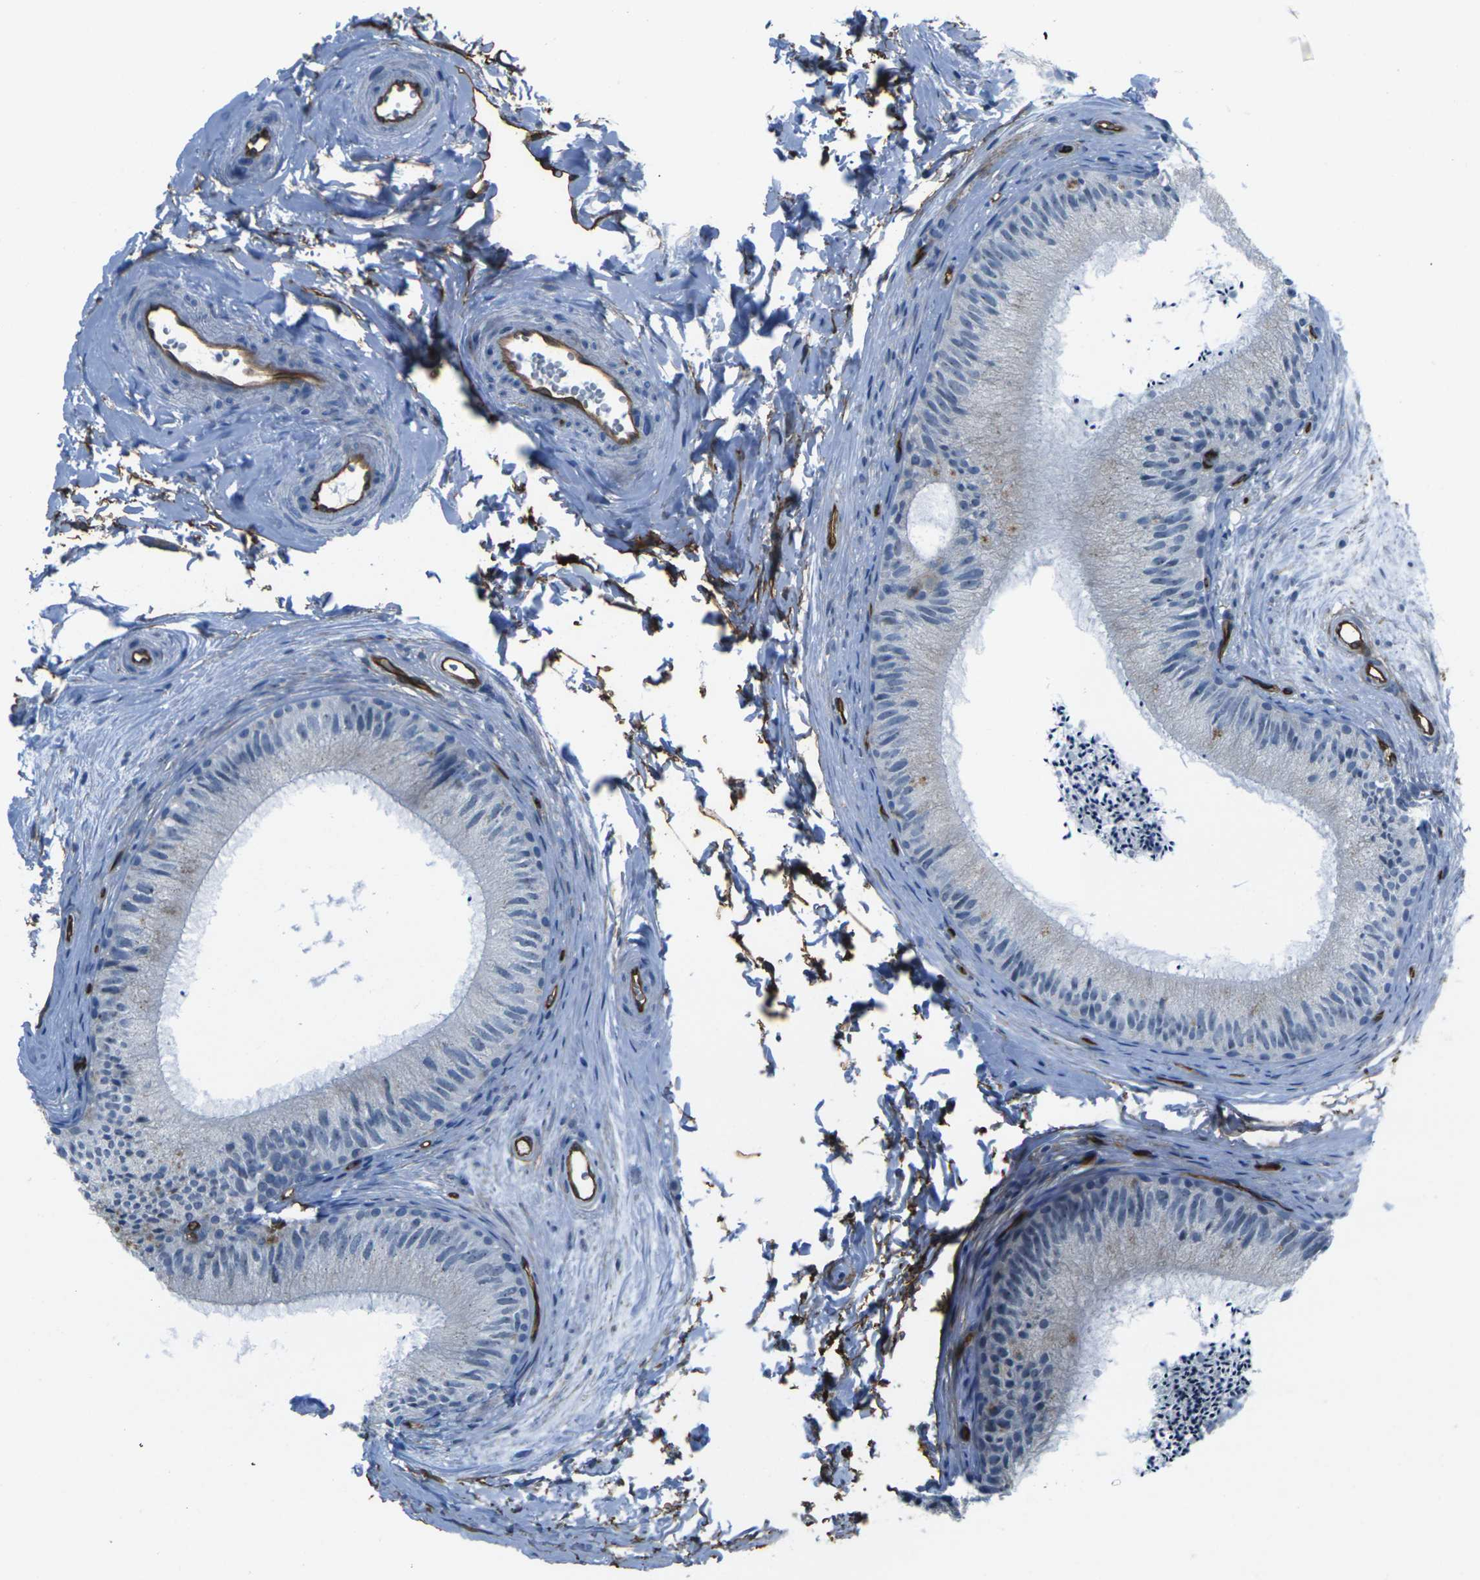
{"staining": {"intensity": "negative", "quantity": "none", "location": "none"}, "tissue": "epididymis", "cell_type": "Glandular cells", "image_type": "normal", "snomed": [{"axis": "morphology", "description": "Normal tissue, NOS"}, {"axis": "topography", "description": "Epididymis"}], "caption": "This image is of unremarkable epididymis stained with IHC to label a protein in brown with the nuclei are counter-stained blue. There is no expression in glandular cells.", "gene": "HSPA12B", "patient": {"sex": "male", "age": 56}}